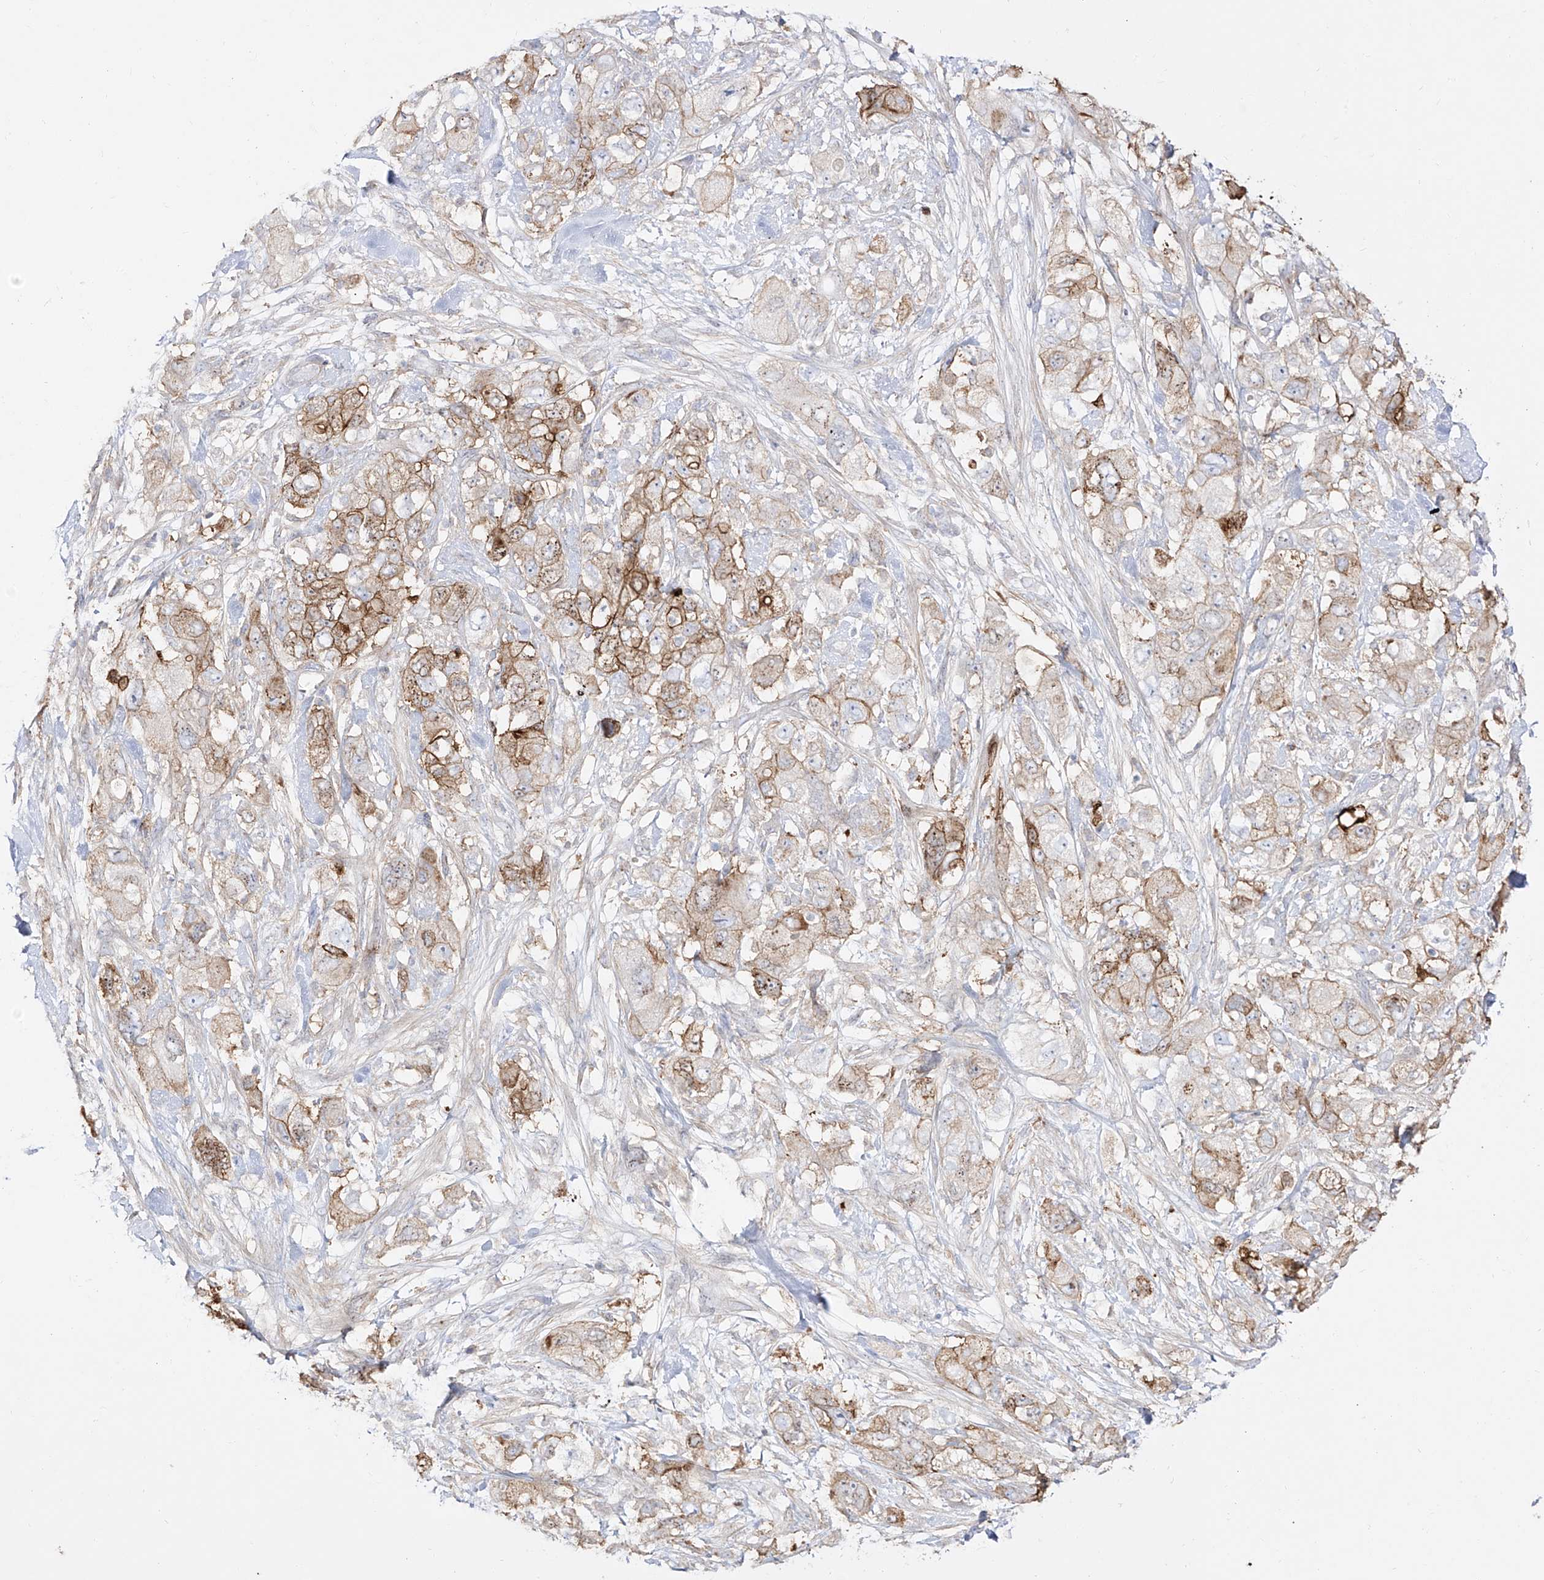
{"staining": {"intensity": "moderate", "quantity": "<25%", "location": "cytoplasmic/membranous"}, "tissue": "pancreatic cancer", "cell_type": "Tumor cells", "image_type": "cancer", "snomed": [{"axis": "morphology", "description": "Adenocarcinoma, NOS"}, {"axis": "topography", "description": "Pancreas"}], "caption": "Tumor cells reveal low levels of moderate cytoplasmic/membranous staining in approximately <25% of cells in human pancreatic cancer.", "gene": "ZGRF1", "patient": {"sex": "female", "age": 73}}